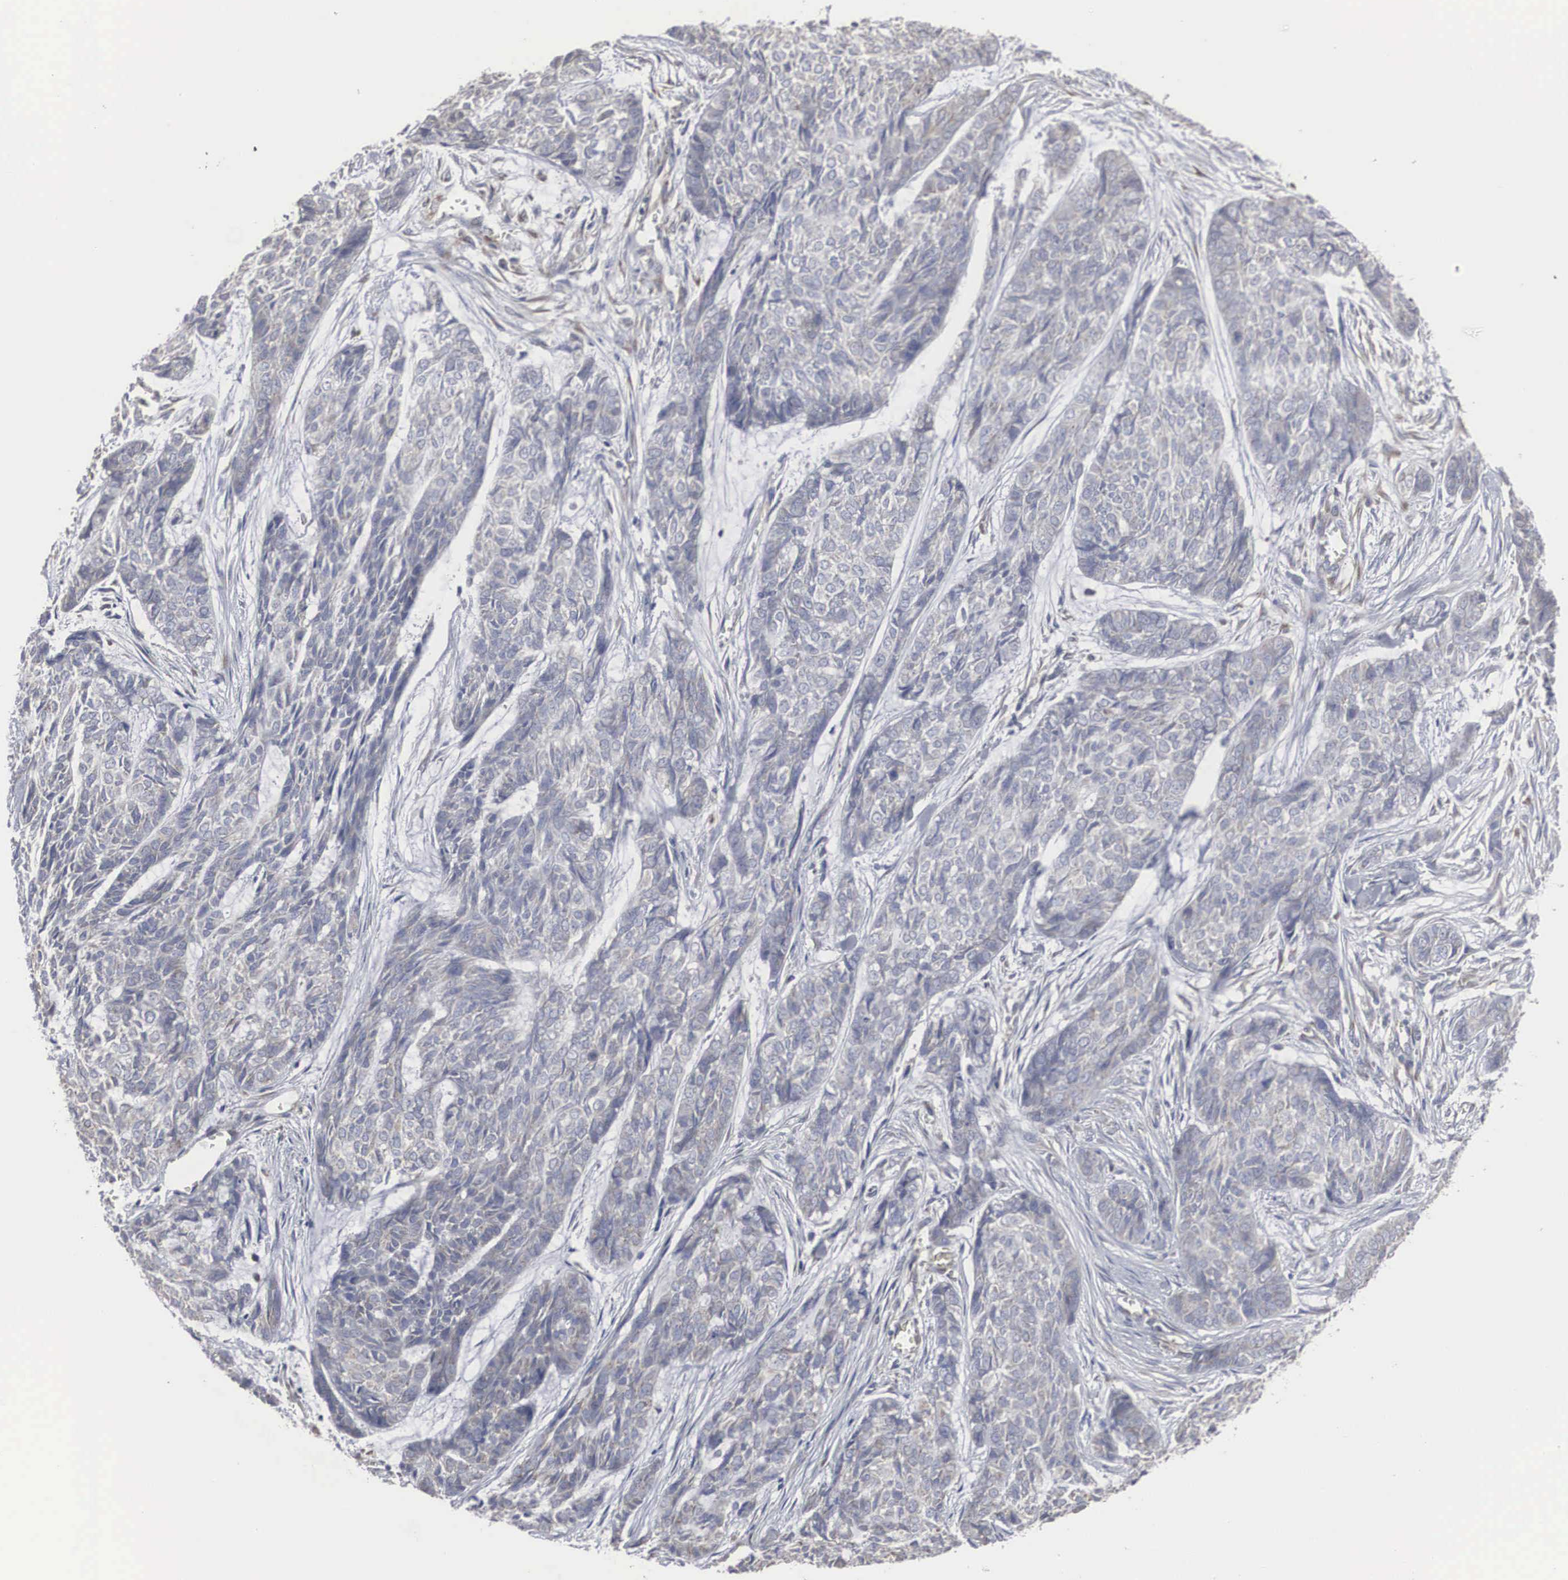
{"staining": {"intensity": "negative", "quantity": "none", "location": "none"}, "tissue": "skin cancer", "cell_type": "Tumor cells", "image_type": "cancer", "snomed": [{"axis": "morphology", "description": "Normal tissue, NOS"}, {"axis": "morphology", "description": "Basal cell carcinoma"}, {"axis": "topography", "description": "Skin"}], "caption": "Human skin cancer (basal cell carcinoma) stained for a protein using immunohistochemistry displays no expression in tumor cells.", "gene": "MIA2", "patient": {"sex": "female", "age": 65}}